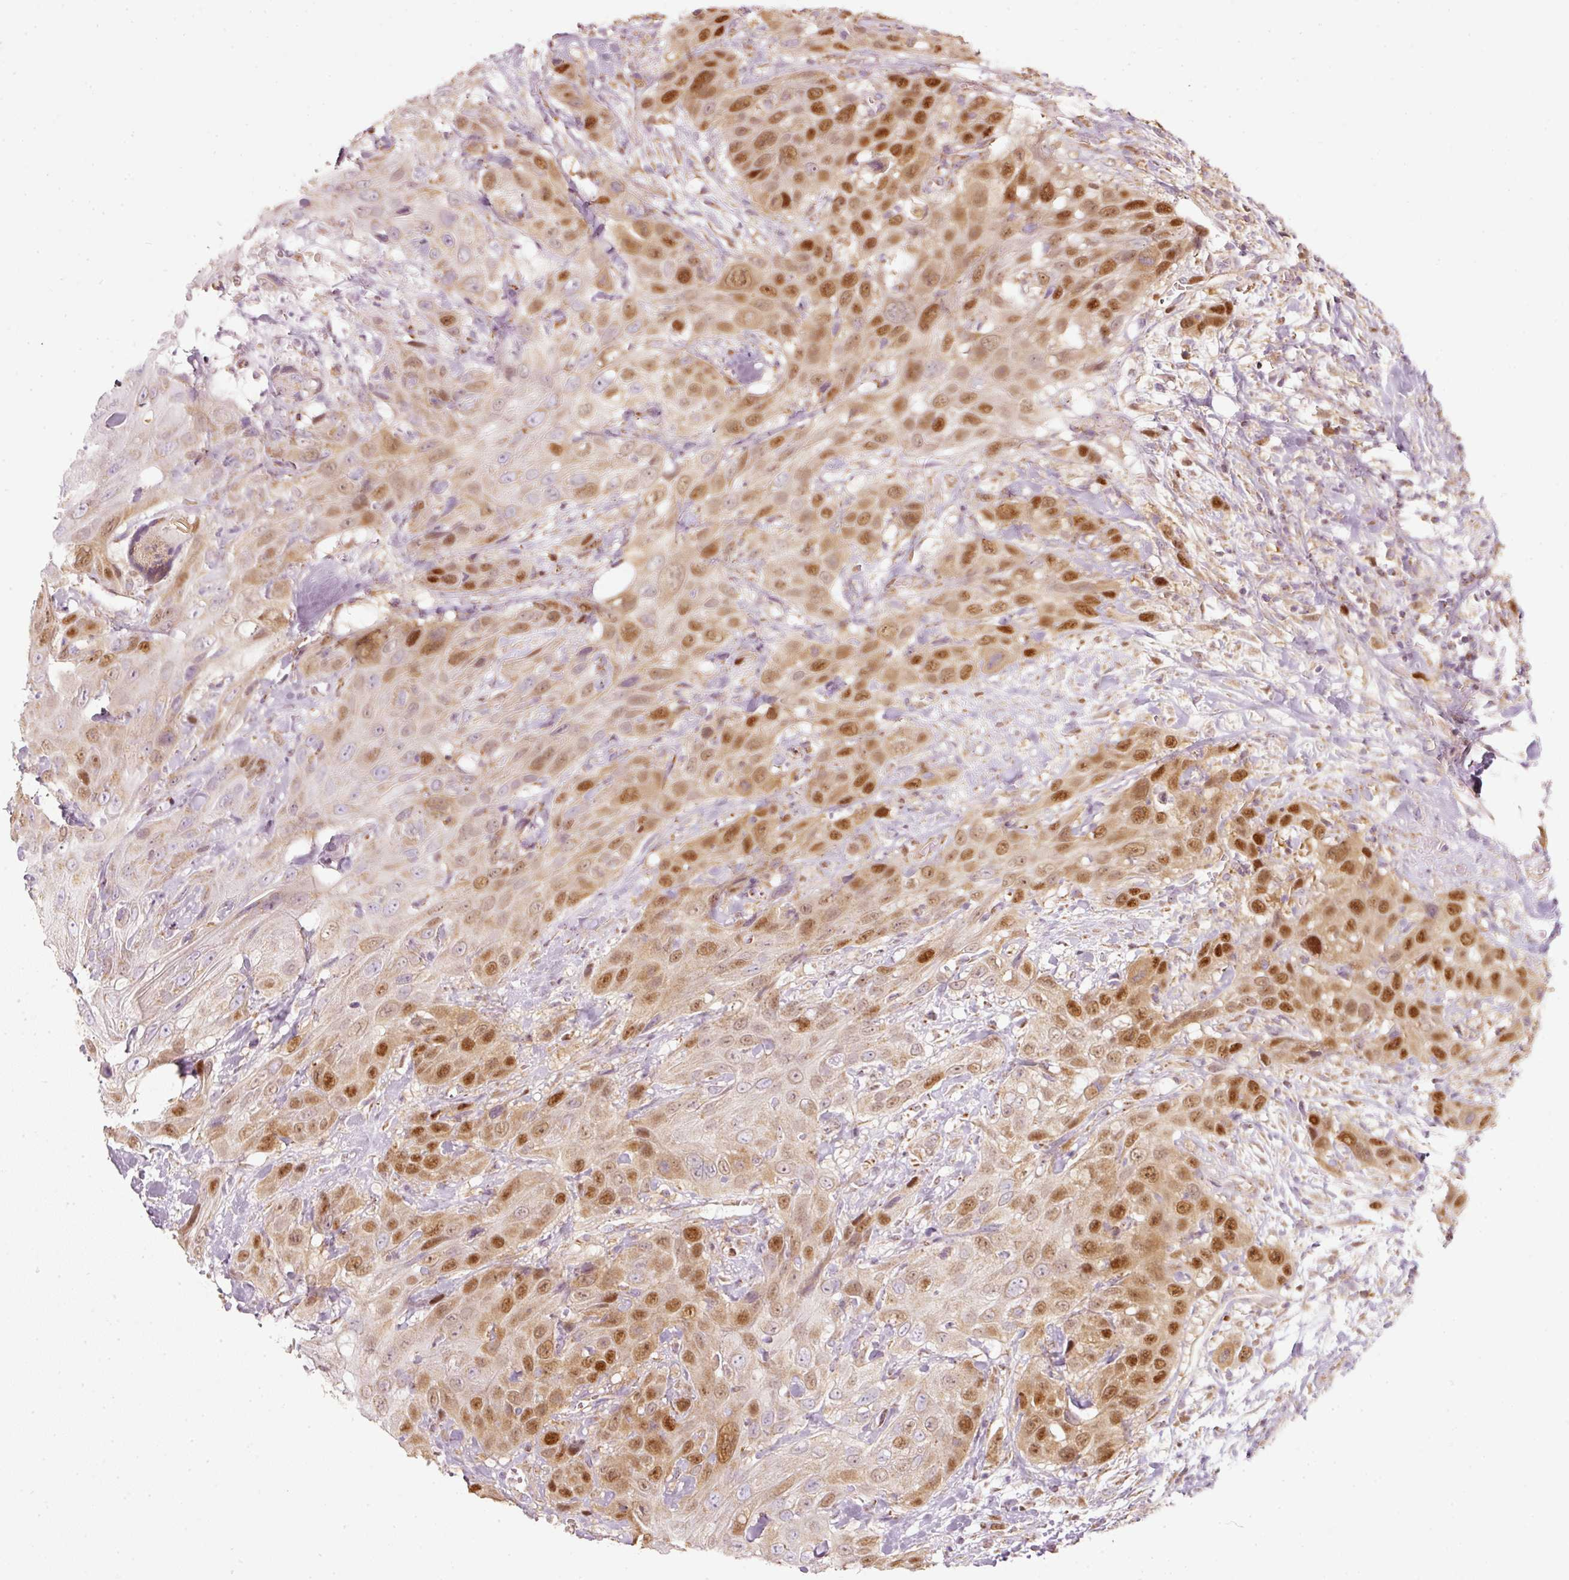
{"staining": {"intensity": "moderate", "quantity": ">75%", "location": "cytoplasmic/membranous,nuclear"}, "tissue": "head and neck cancer", "cell_type": "Tumor cells", "image_type": "cancer", "snomed": [{"axis": "morphology", "description": "Squamous cell carcinoma, NOS"}, {"axis": "topography", "description": "Head-Neck"}], "caption": "Head and neck cancer (squamous cell carcinoma) stained for a protein reveals moderate cytoplasmic/membranous and nuclear positivity in tumor cells.", "gene": "DUT", "patient": {"sex": "male", "age": 81}}